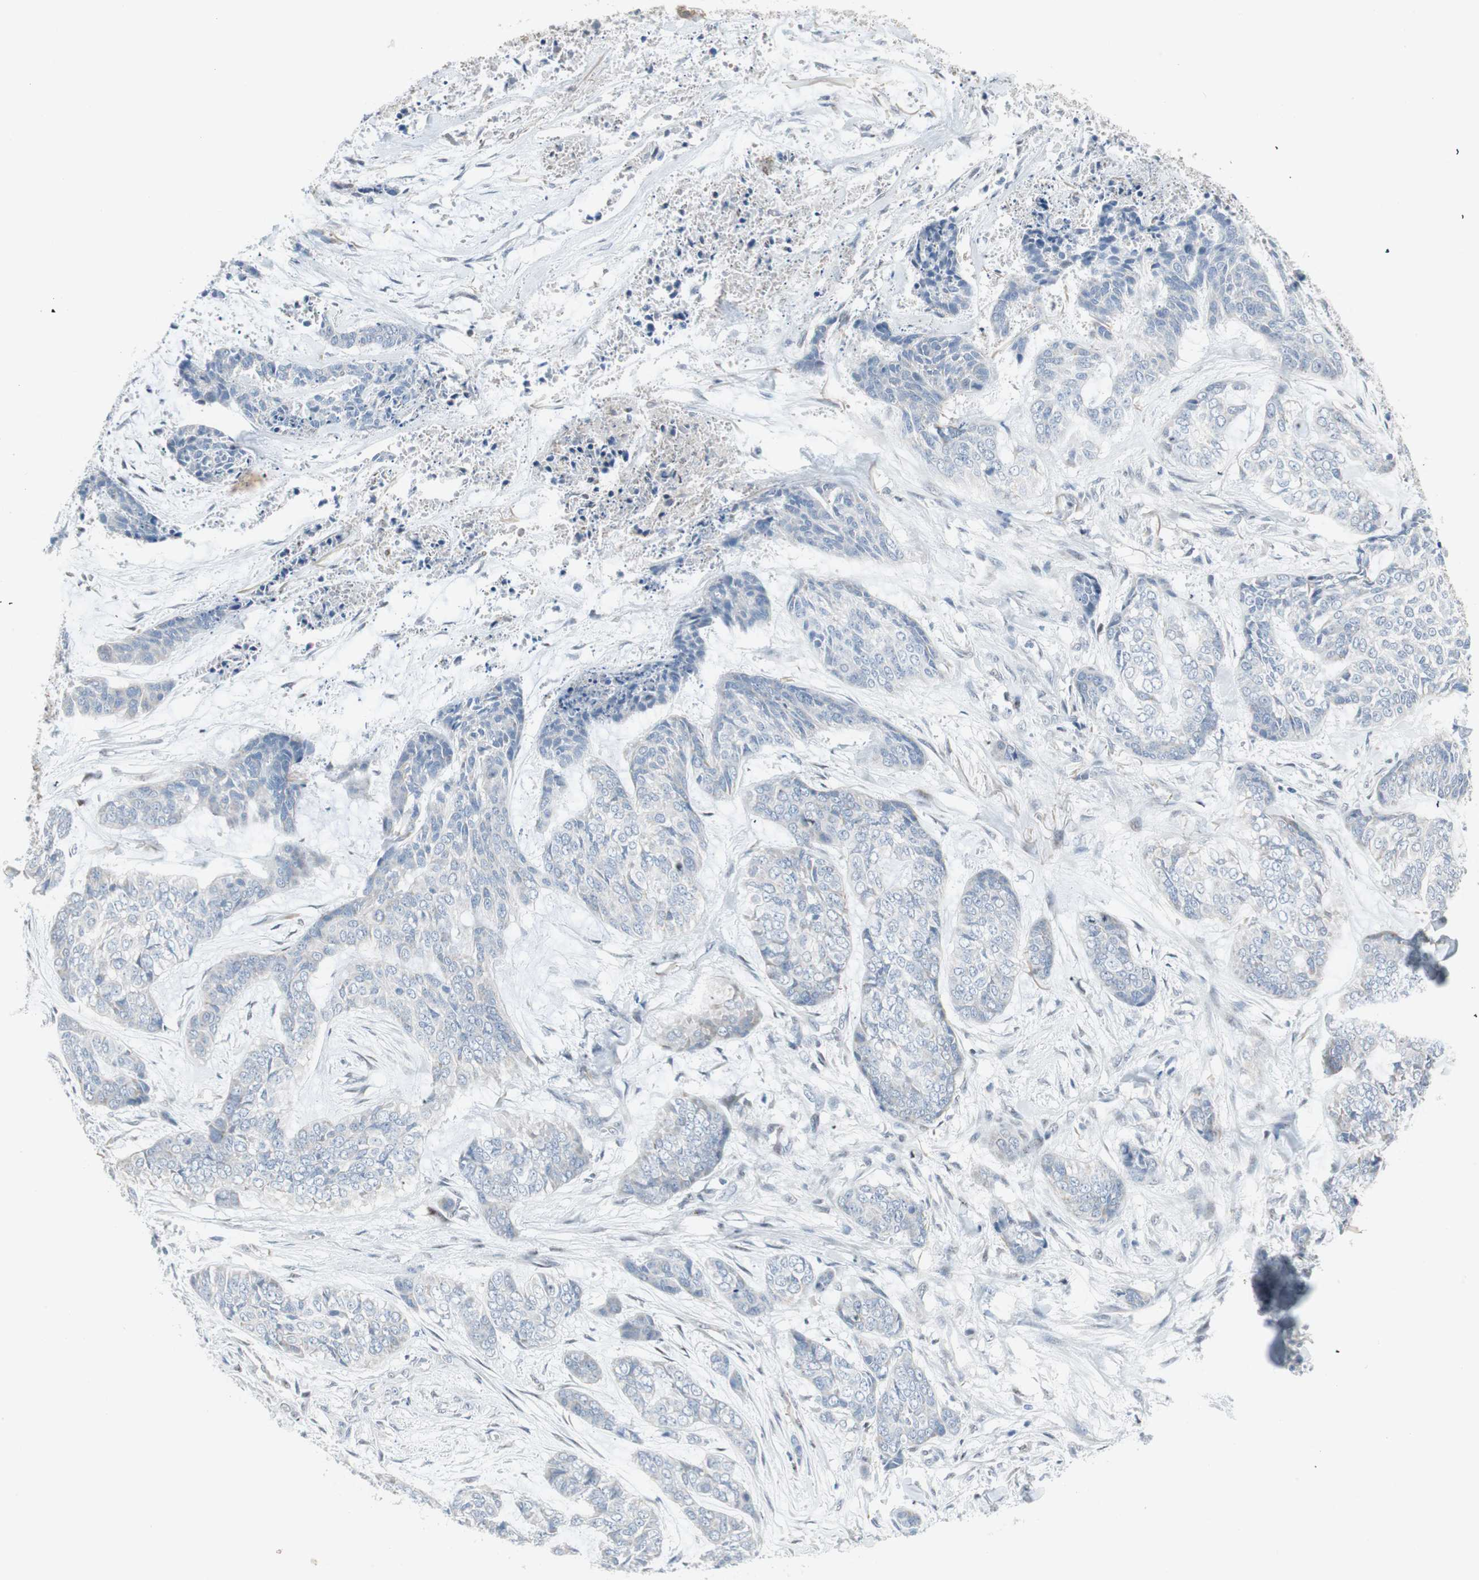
{"staining": {"intensity": "negative", "quantity": "none", "location": "none"}, "tissue": "skin cancer", "cell_type": "Tumor cells", "image_type": "cancer", "snomed": [{"axis": "morphology", "description": "Basal cell carcinoma"}, {"axis": "topography", "description": "Skin"}], "caption": "DAB immunohistochemical staining of human skin basal cell carcinoma shows no significant expression in tumor cells.", "gene": "CAND2", "patient": {"sex": "female", "age": 64}}